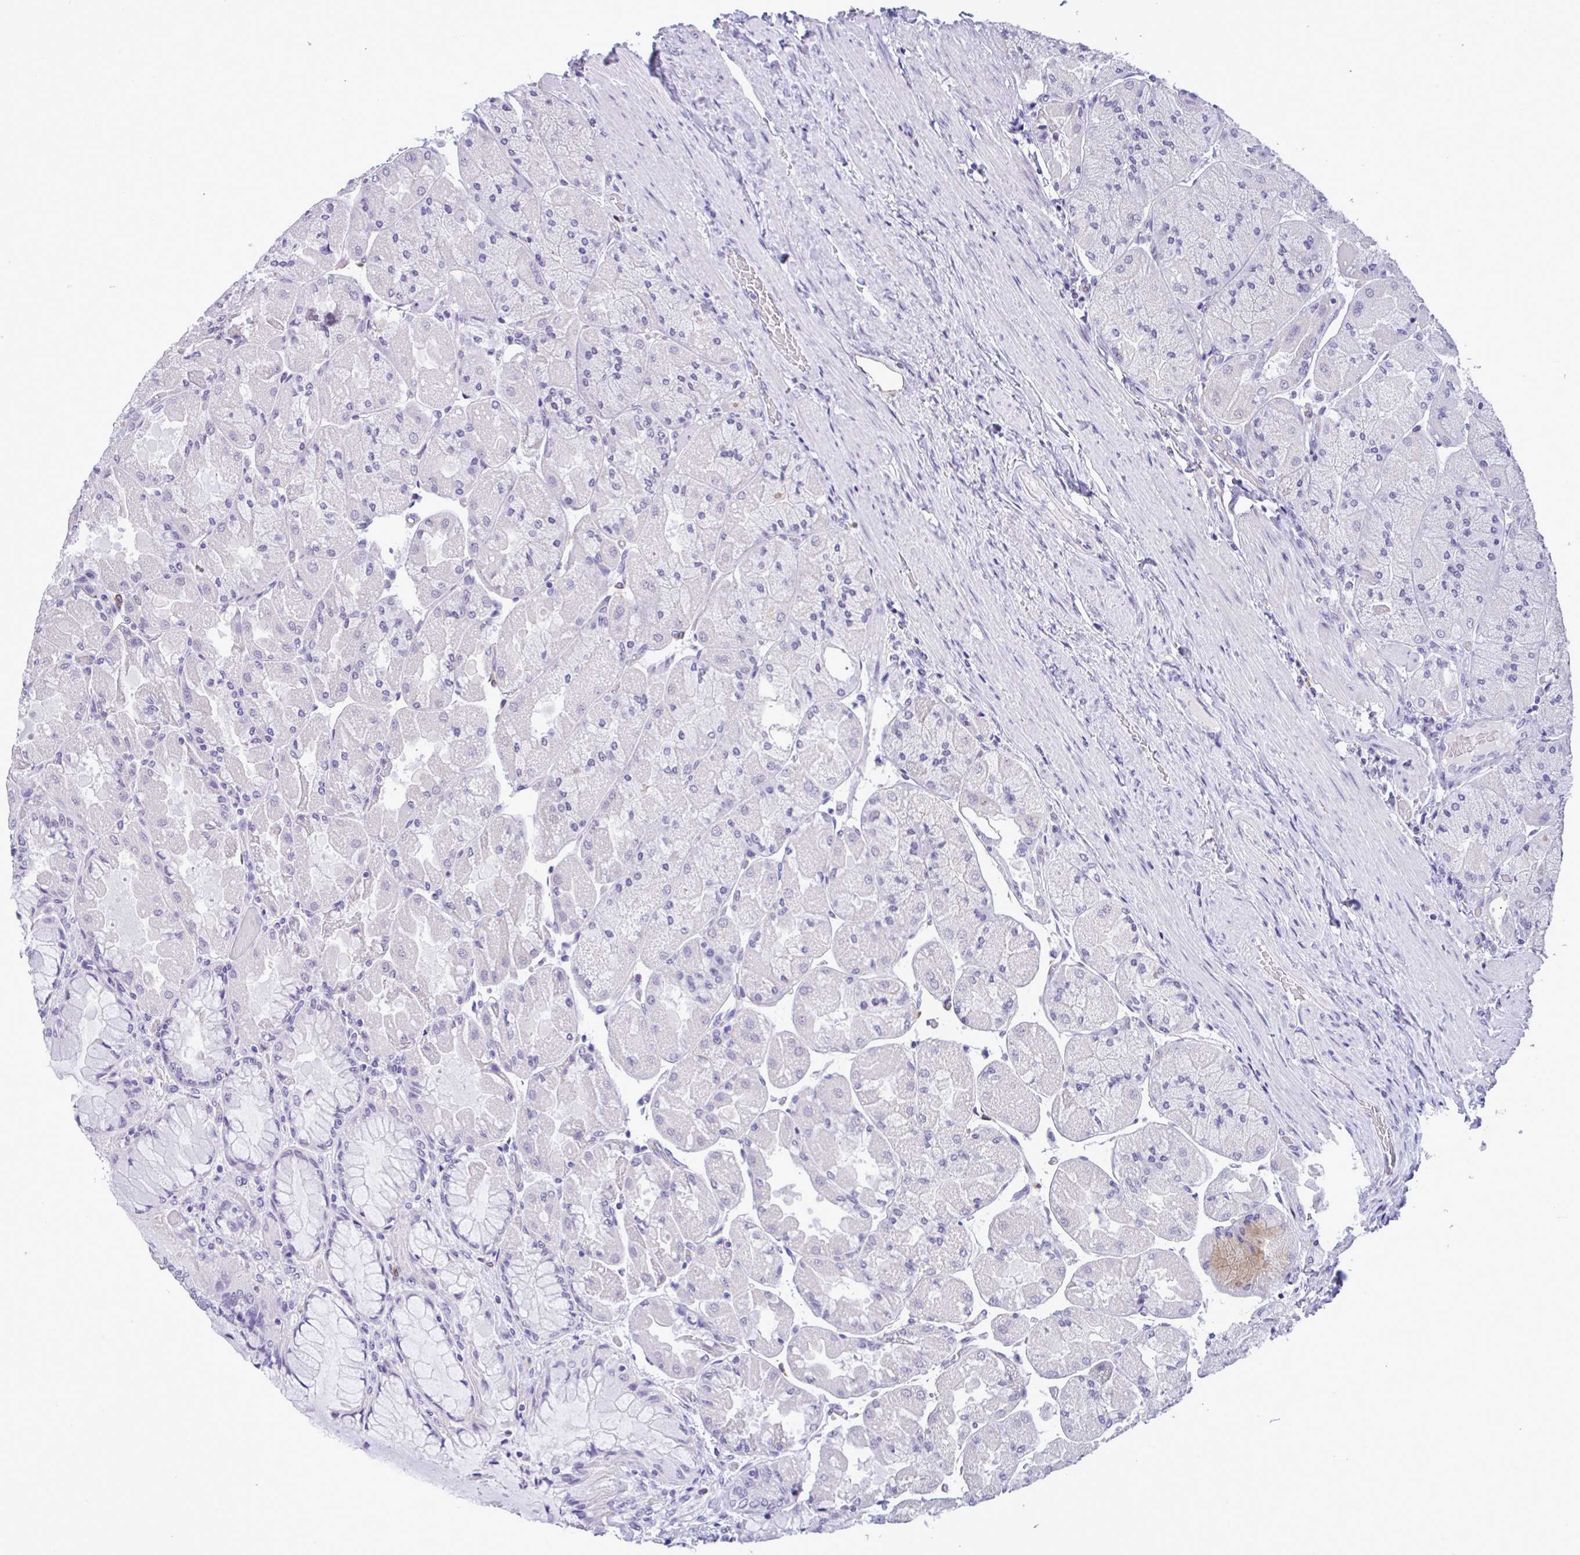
{"staining": {"intensity": "negative", "quantity": "none", "location": "none"}, "tissue": "stomach", "cell_type": "Glandular cells", "image_type": "normal", "snomed": [{"axis": "morphology", "description": "Normal tissue, NOS"}, {"axis": "topography", "description": "Stomach"}], "caption": "The image shows no staining of glandular cells in unremarkable stomach.", "gene": "YBX2", "patient": {"sex": "female", "age": 61}}